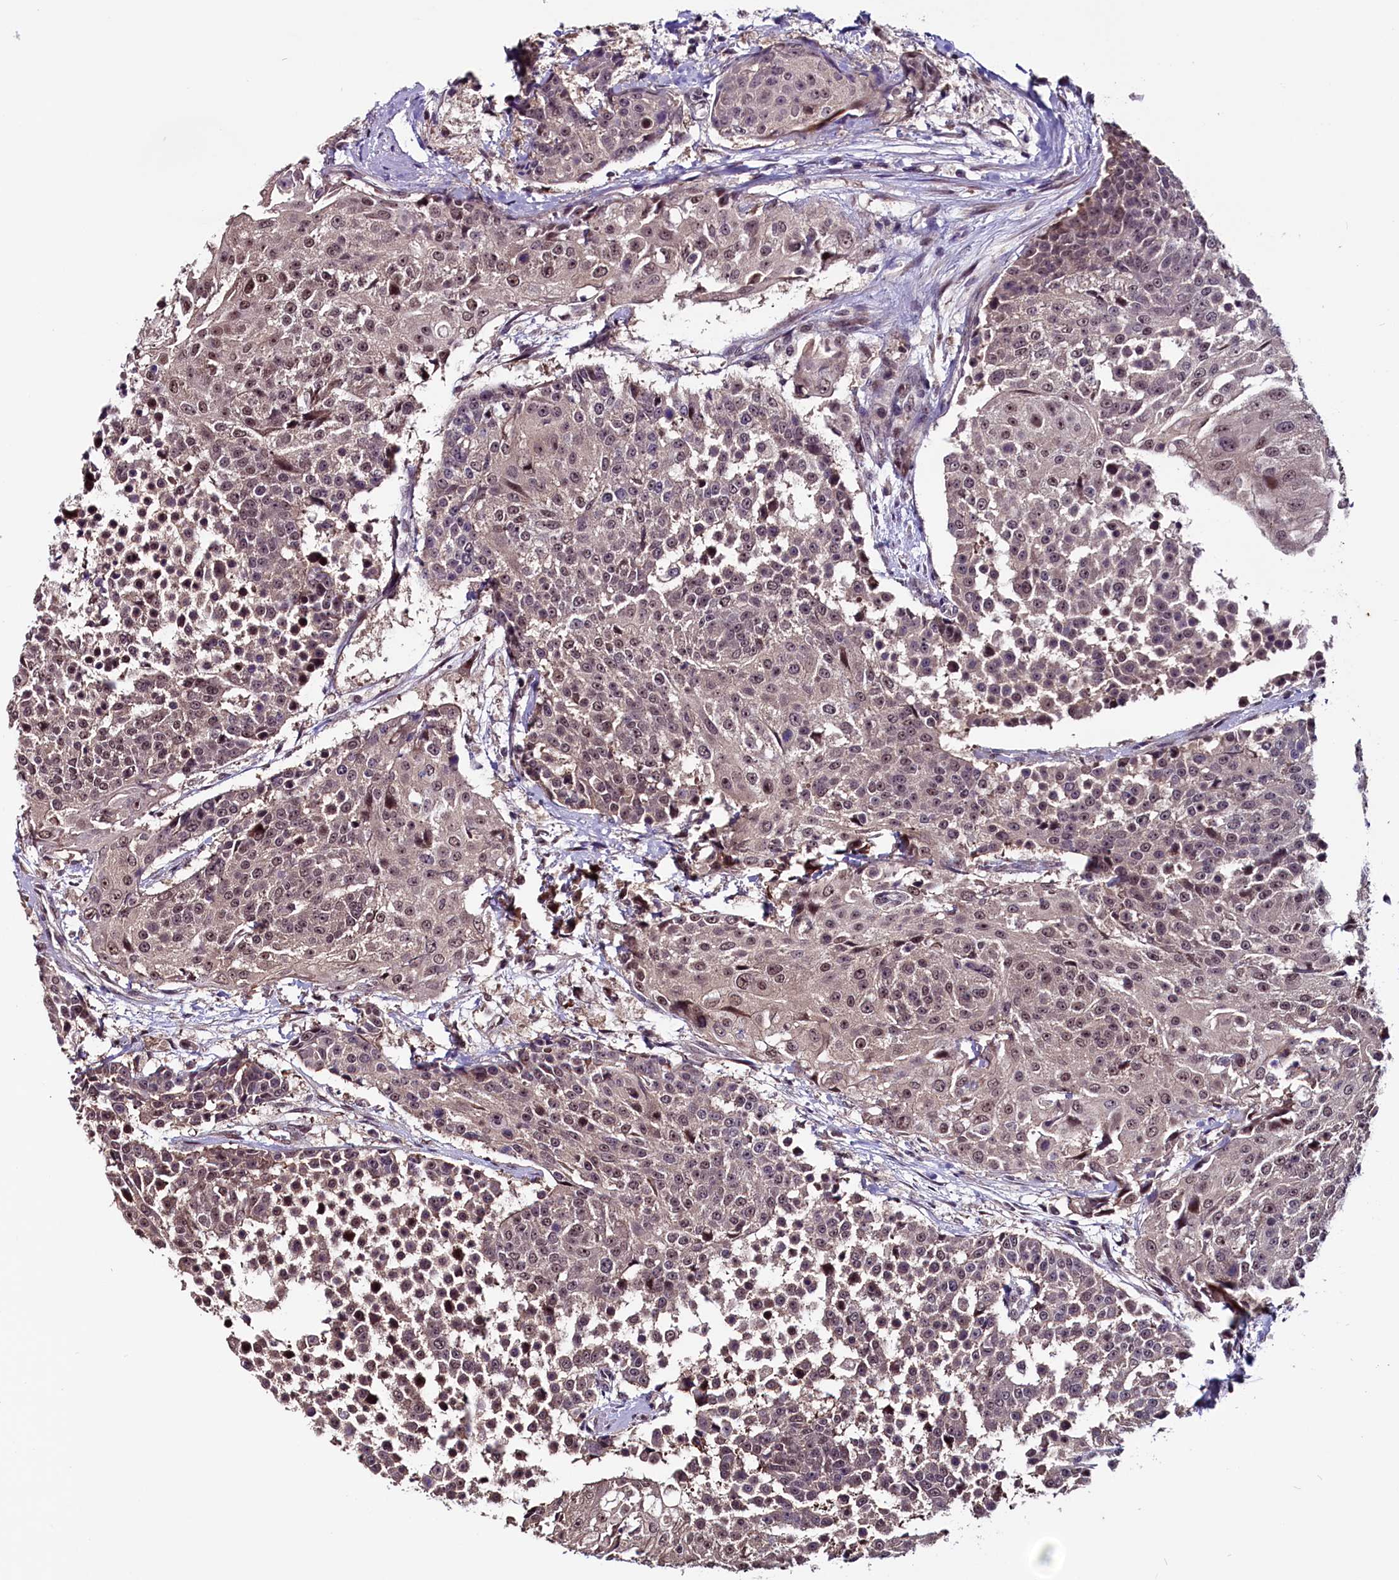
{"staining": {"intensity": "weak", "quantity": "25%-75%", "location": "nuclear"}, "tissue": "urothelial cancer", "cell_type": "Tumor cells", "image_type": "cancer", "snomed": [{"axis": "morphology", "description": "Urothelial carcinoma, High grade"}, {"axis": "topography", "description": "Urinary bladder"}], "caption": "High-grade urothelial carcinoma stained for a protein (brown) displays weak nuclear positive expression in about 25%-75% of tumor cells.", "gene": "RNMT", "patient": {"sex": "female", "age": 63}}